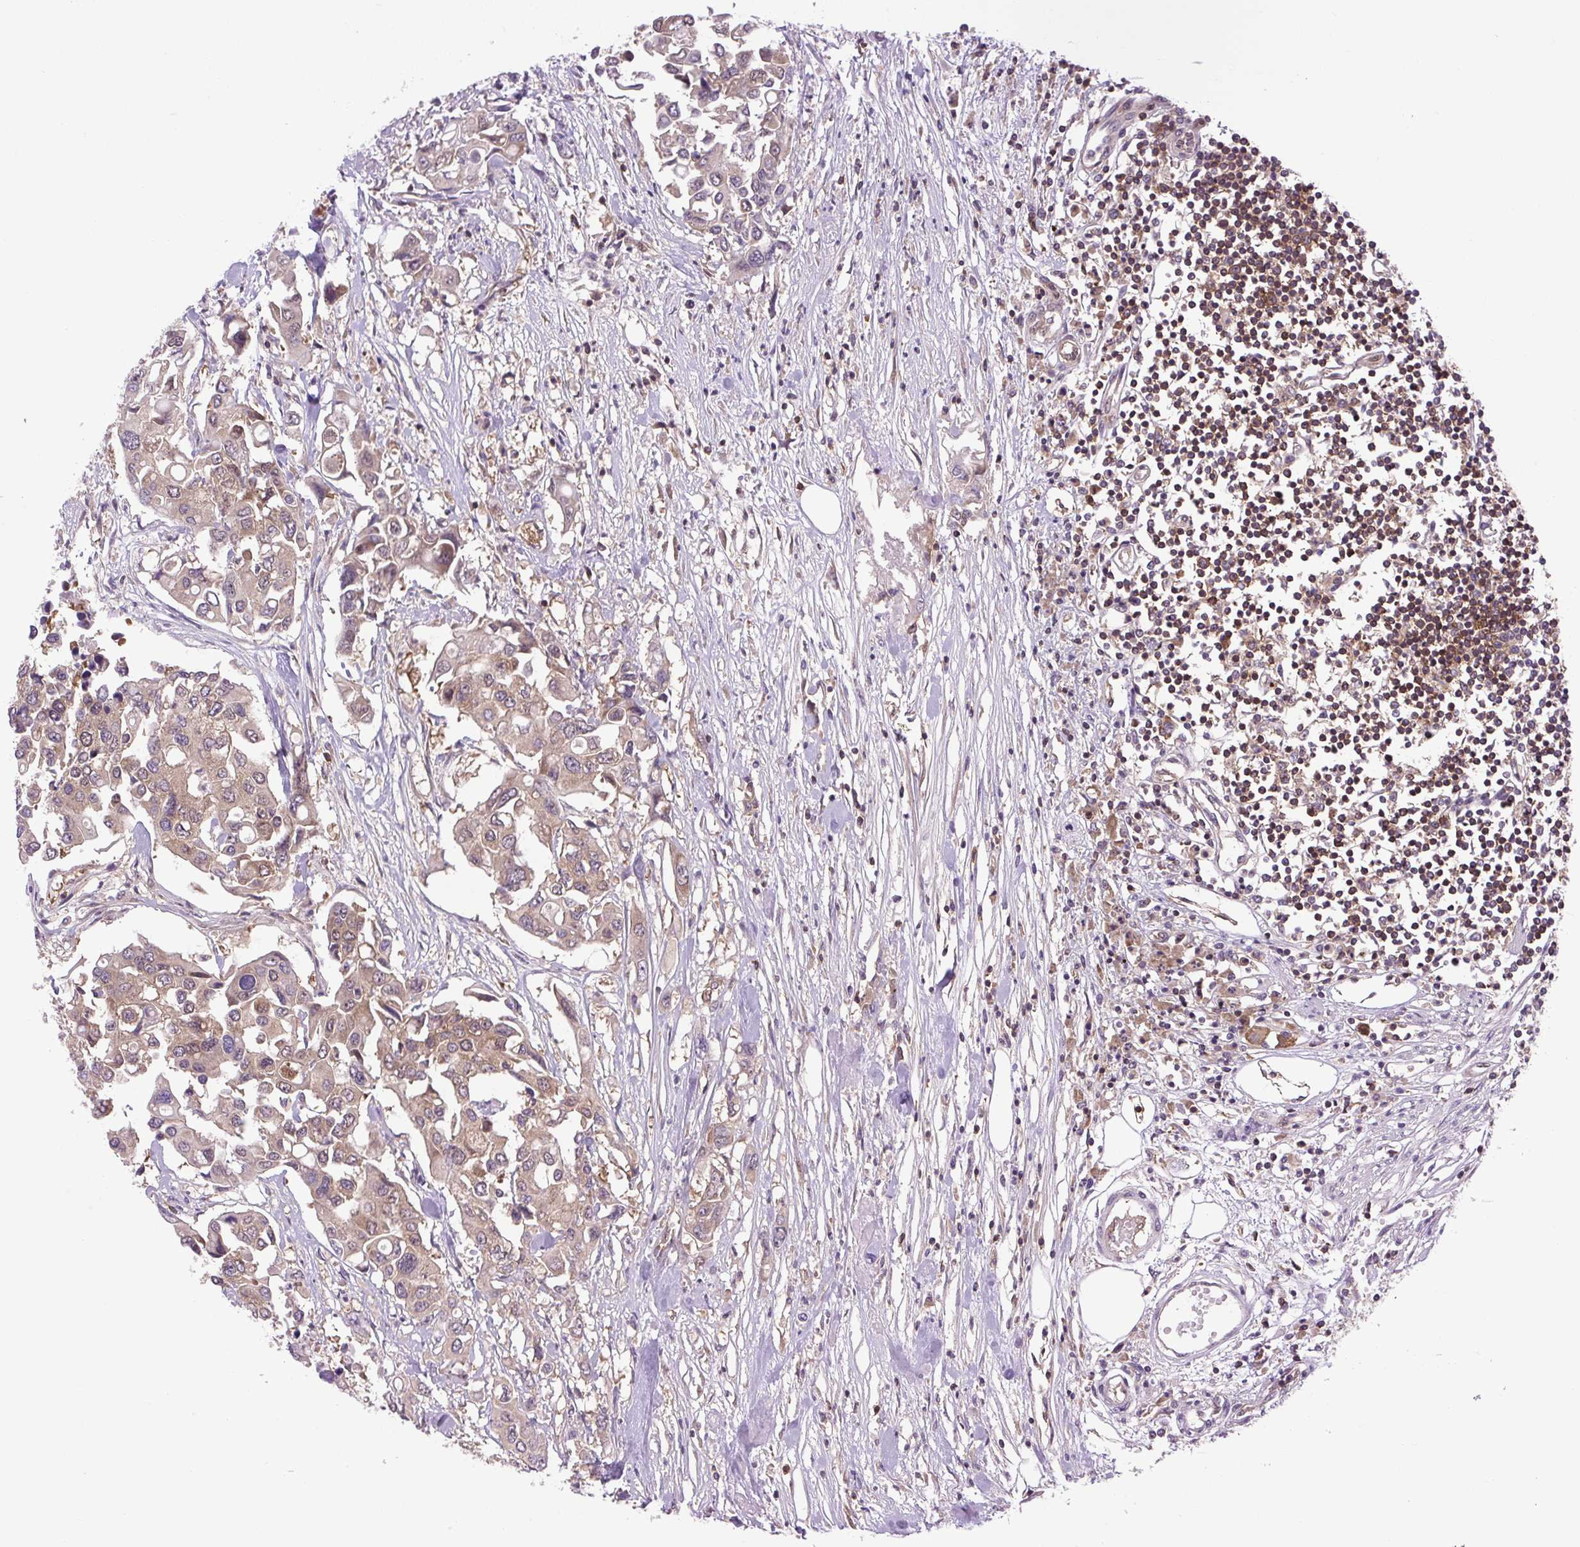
{"staining": {"intensity": "weak", "quantity": ">75%", "location": "cytoplasmic/membranous"}, "tissue": "colorectal cancer", "cell_type": "Tumor cells", "image_type": "cancer", "snomed": [{"axis": "morphology", "description": "Adenocarcinoma, NOS"}, {"axis": "topography", "description": "Colon"}], "caption": "Immunohistochemical staining of human colorectal adenocarcinoma shows low levels of weak cytoplasmic/membranous protein expression in approximately >75% of tumor cells. (Stains: DAB in brown, nuclei in blue, Microscopy: brightfield microscopy at high magnification).", "gene": "PLCG1", "patient": {"sex": "male", "age": 77}}